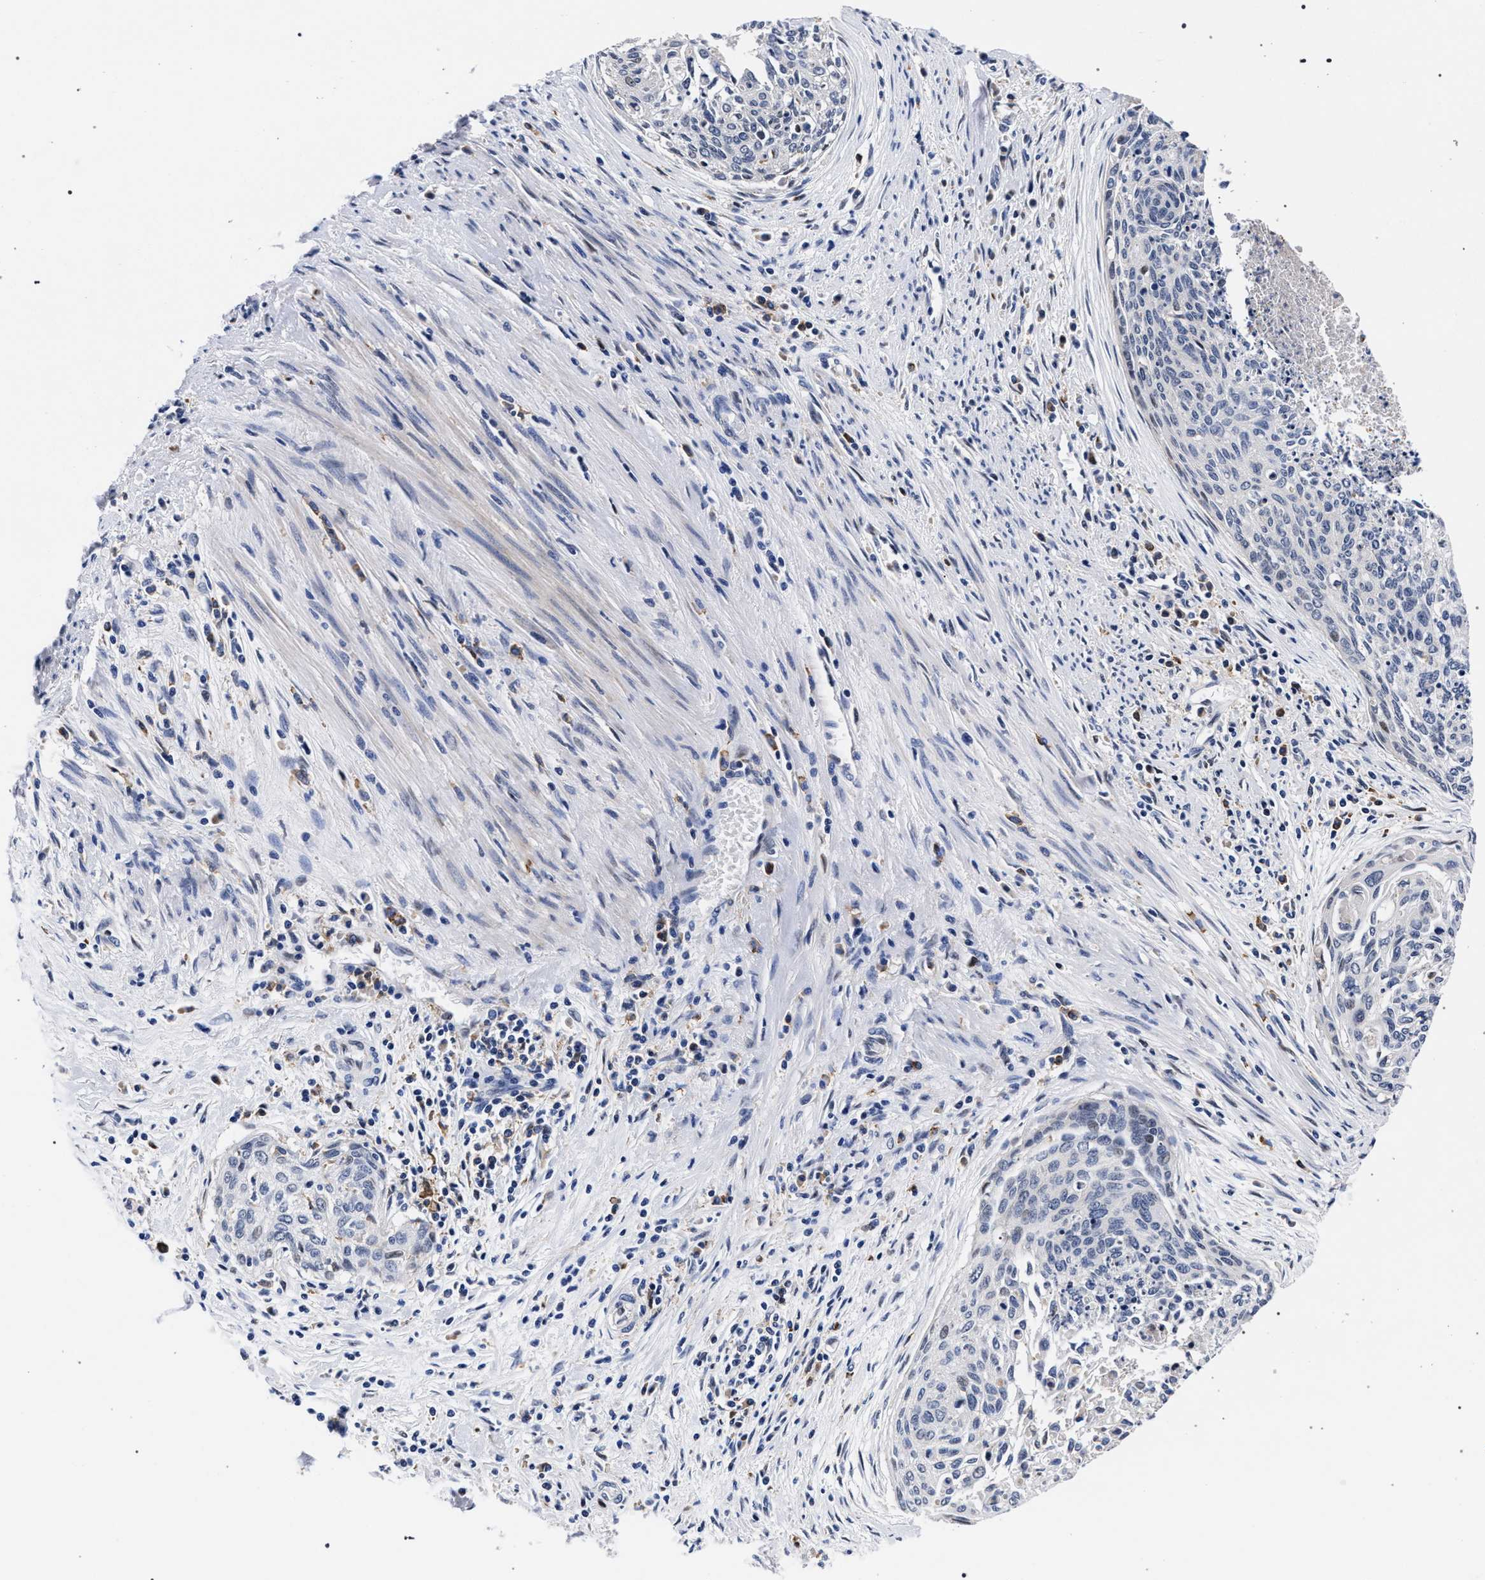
{"staining": {"intensity": "weak", "quantity": "<25%", "location": "nuclear"}, "tissue": "cervical cancer", "cell_type": "Tumor cells", "image_type": "cancer", "snomed": [{"axis": "morphology", "description": "Squamous cell carcinoma, NOS"}, {"axis": "topography", "description": "Cervix"}], "caption": "Immunohistochemistry image of neoplastic tissue: human cervical cancer (squamous cell carcinoma) stained with DAB (3,3'-diaminobenzidine) displays no significant protein staining in tumor cells. The staining was performed using DAB to visualize the protein expression in brown, while the nuclei were stained in blue with hematoxylin (Magnification: 20x).", "gene": "ZNF462", "patient": {"sex": "female", "age": 55}}